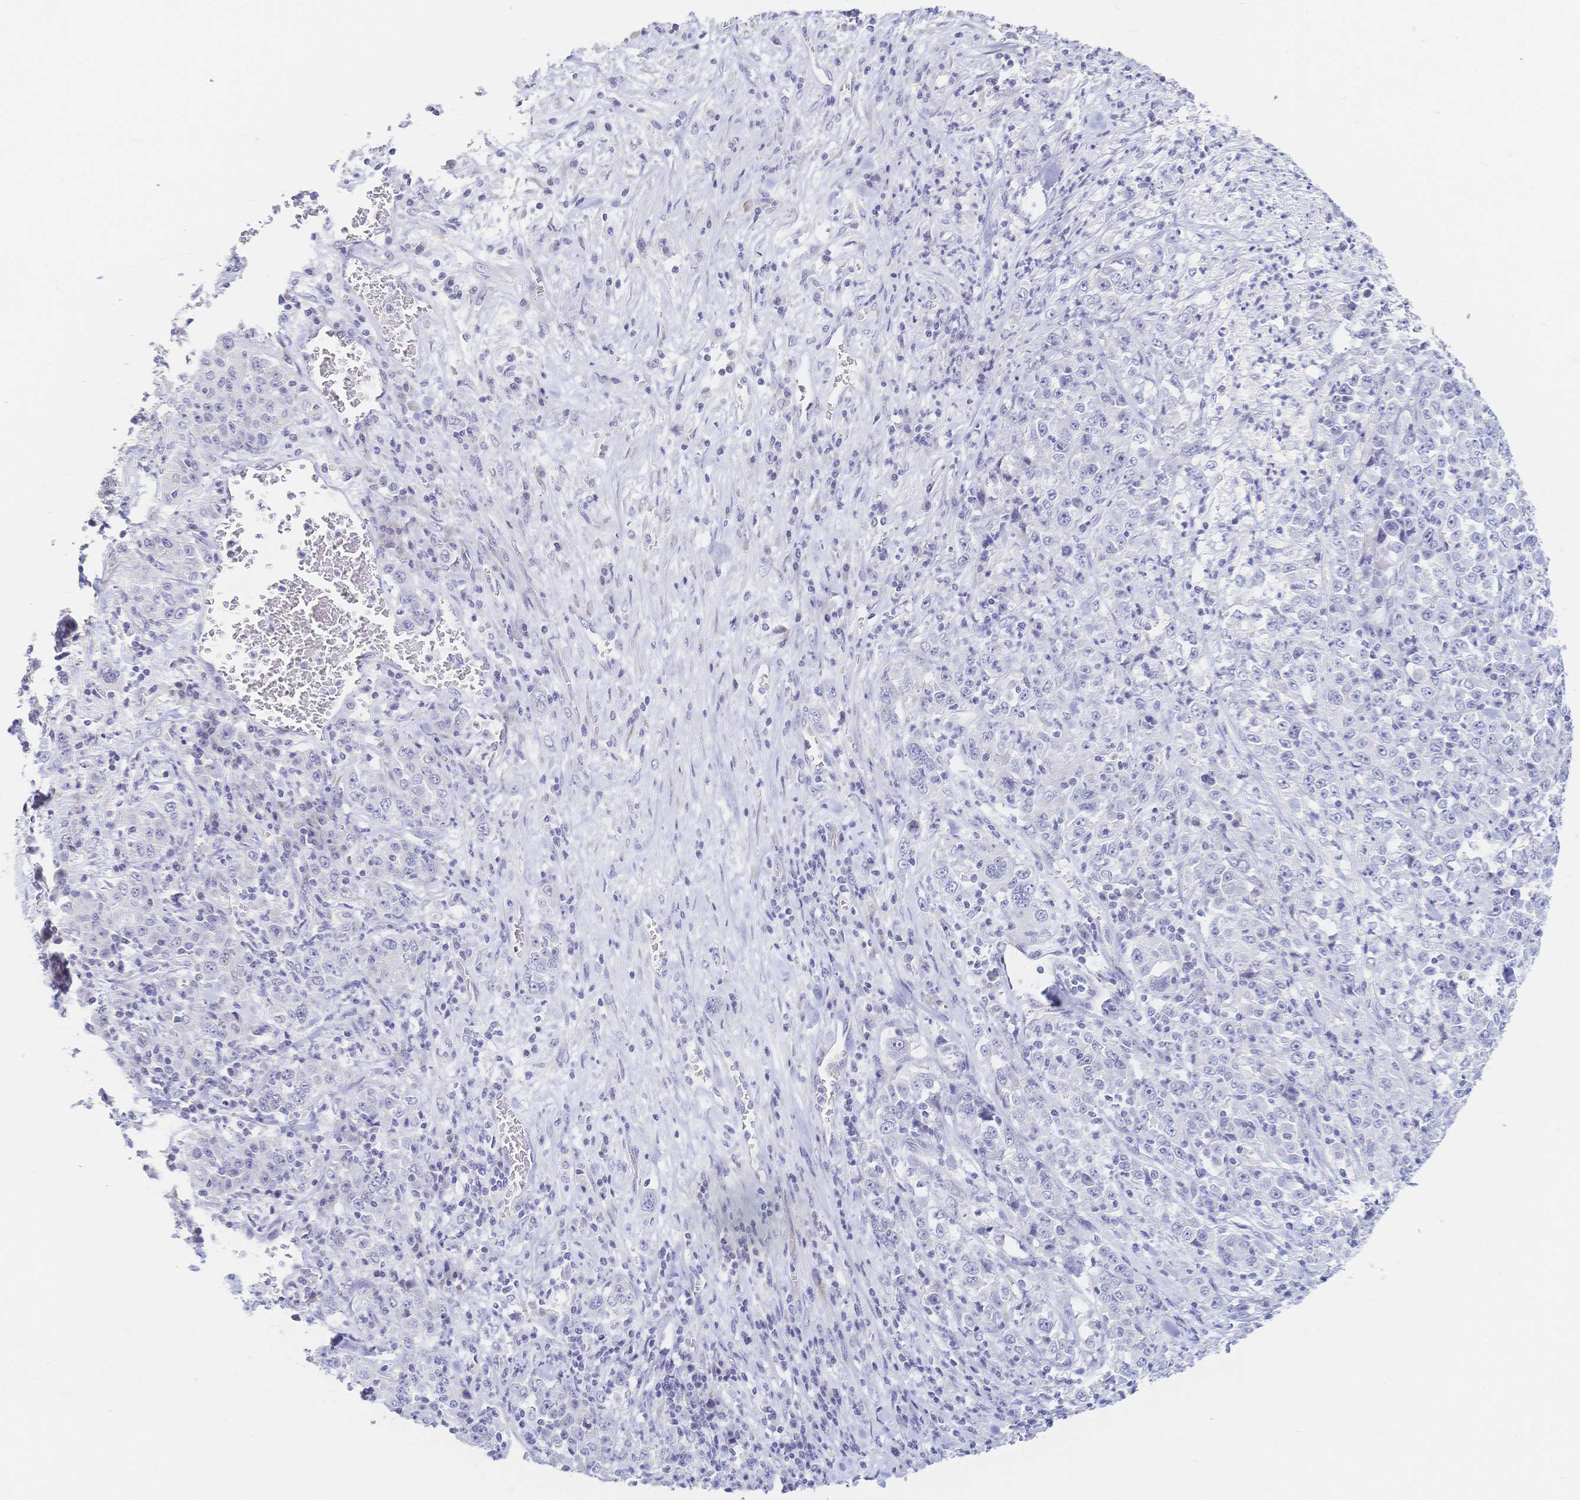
{"staining": {"intensity": "negative", "quantity": "none", "location": "none"}, "tissue": "stomach cancer", "cell_type": "Tumor cells", "image_type": "cancer", "snomed": [{"axis": "morphology", "description": "Normal tissue, NOS"}, {"axis": "morphology", "description": "Adenocarcinoma, NOS"}, {"axis": "topography", "description": "Stomach, upper"}, {"axis": "topography", "description": "Stomach"}], "caption": "A high-resolution micrograph shows immunohistochemistry (IHC) staining of stomach cancer, which reveals no significant staining in tumor cells. The staining was performed using DAB (3,3'-diaminobenzidine) to visualize the protein expression in brown, while the nuclei were stained in blue with hematoxylin (Magnification: 20x).", "gene": "CR2", "patient": {"sex": "male", "age": 59}}